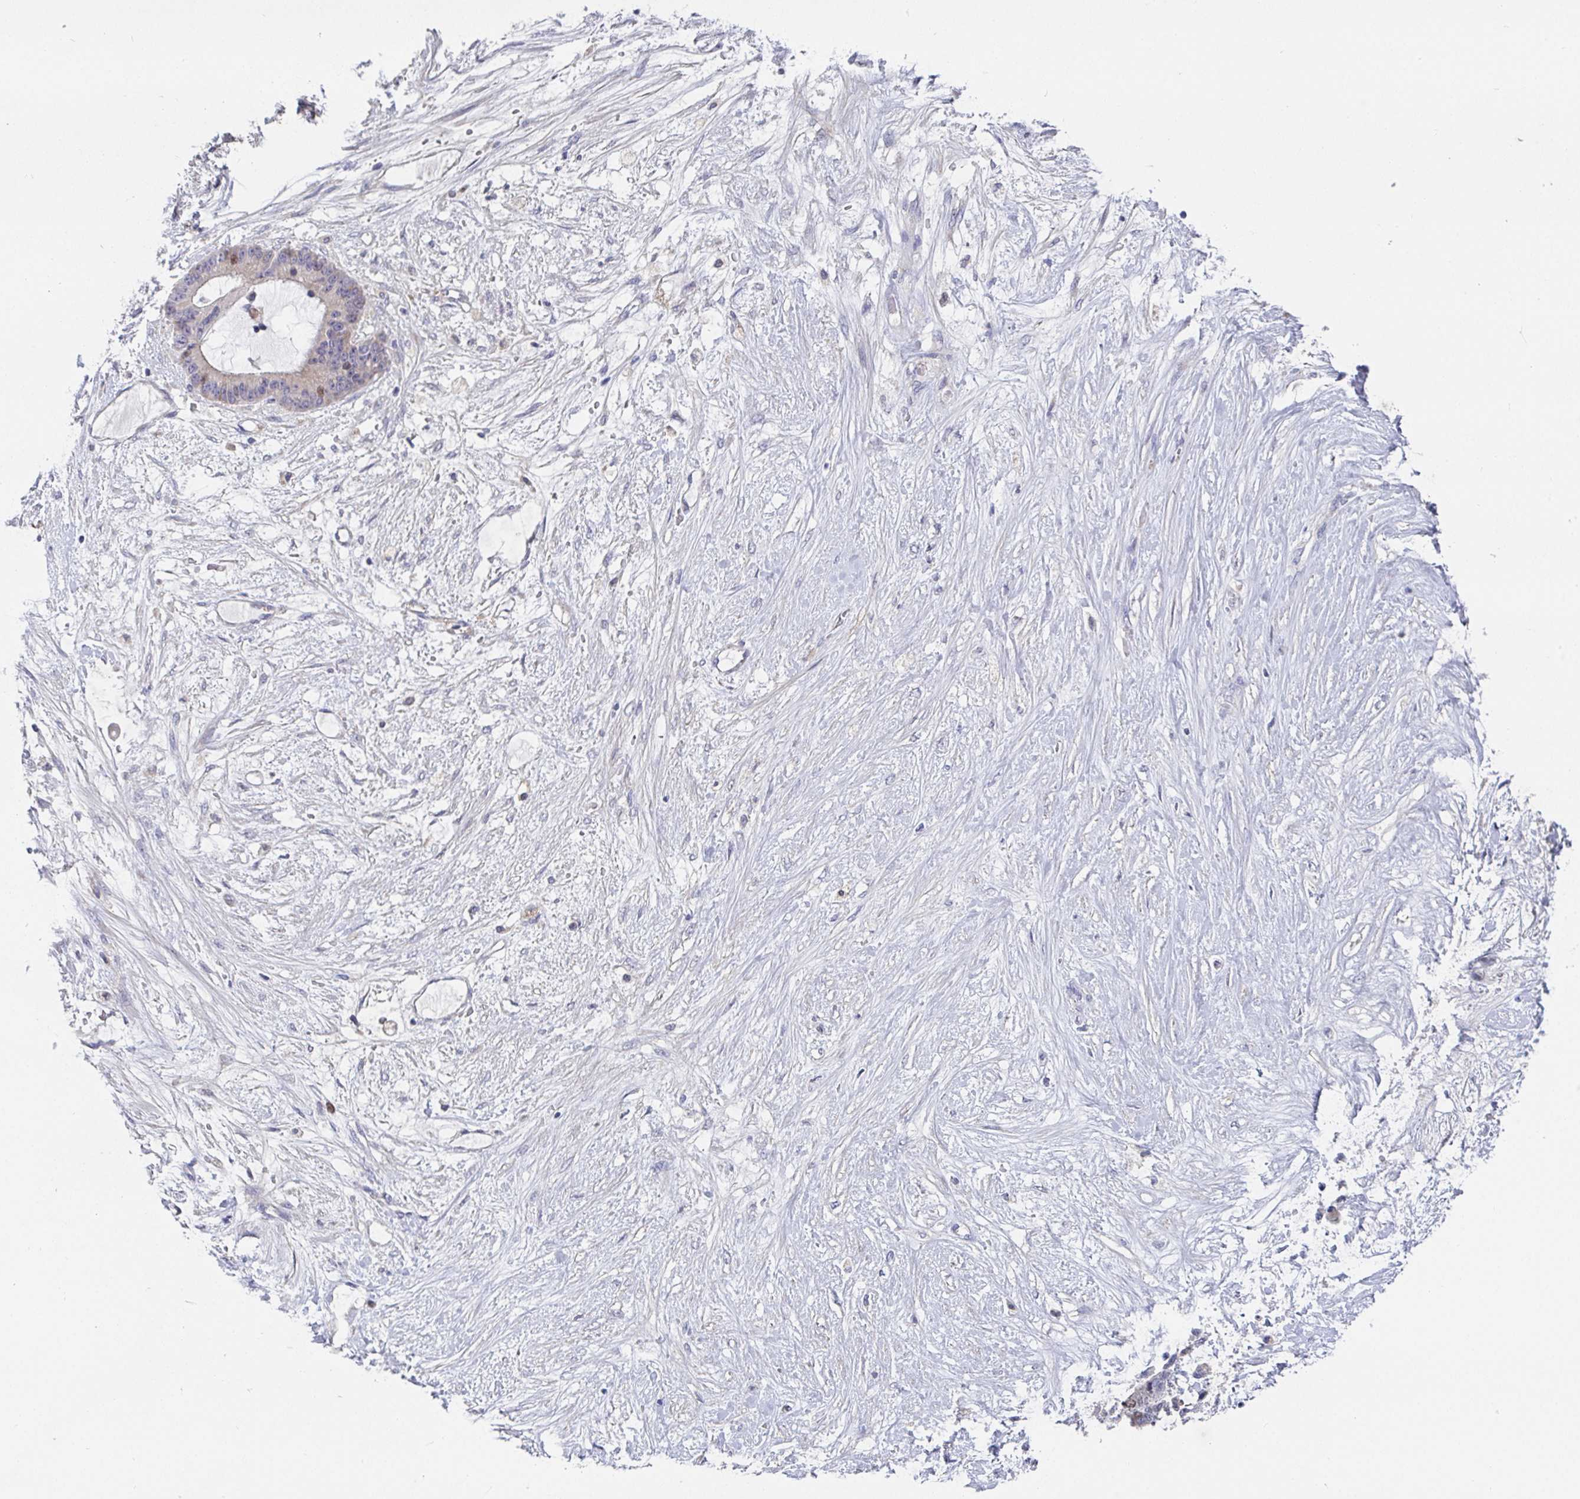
{"staining": {"intensity": "weak", "quantity": "<25%", "location": "nuclear"}, "tissue": "liver cancer", "cell_type": "Tumor cells", "image_type": "cancer", "snomed": [{"axis": "morphology", "description": "Normal tissue, NOS"}, {"axis": "morphology", "description": "Cholangiocarcinoma"}, {"axis": "topography", "description": "Liver"}, {"axis": "topography", "description": "Peripheral nerve tissue"}], "caption": "This is a image of immunohistochemistry (IHC) staining of liver cancer, which shows no expression in tumor cells.", "gene": "ATP5F1C", "patient": {"sex": "female", "age": 73}}